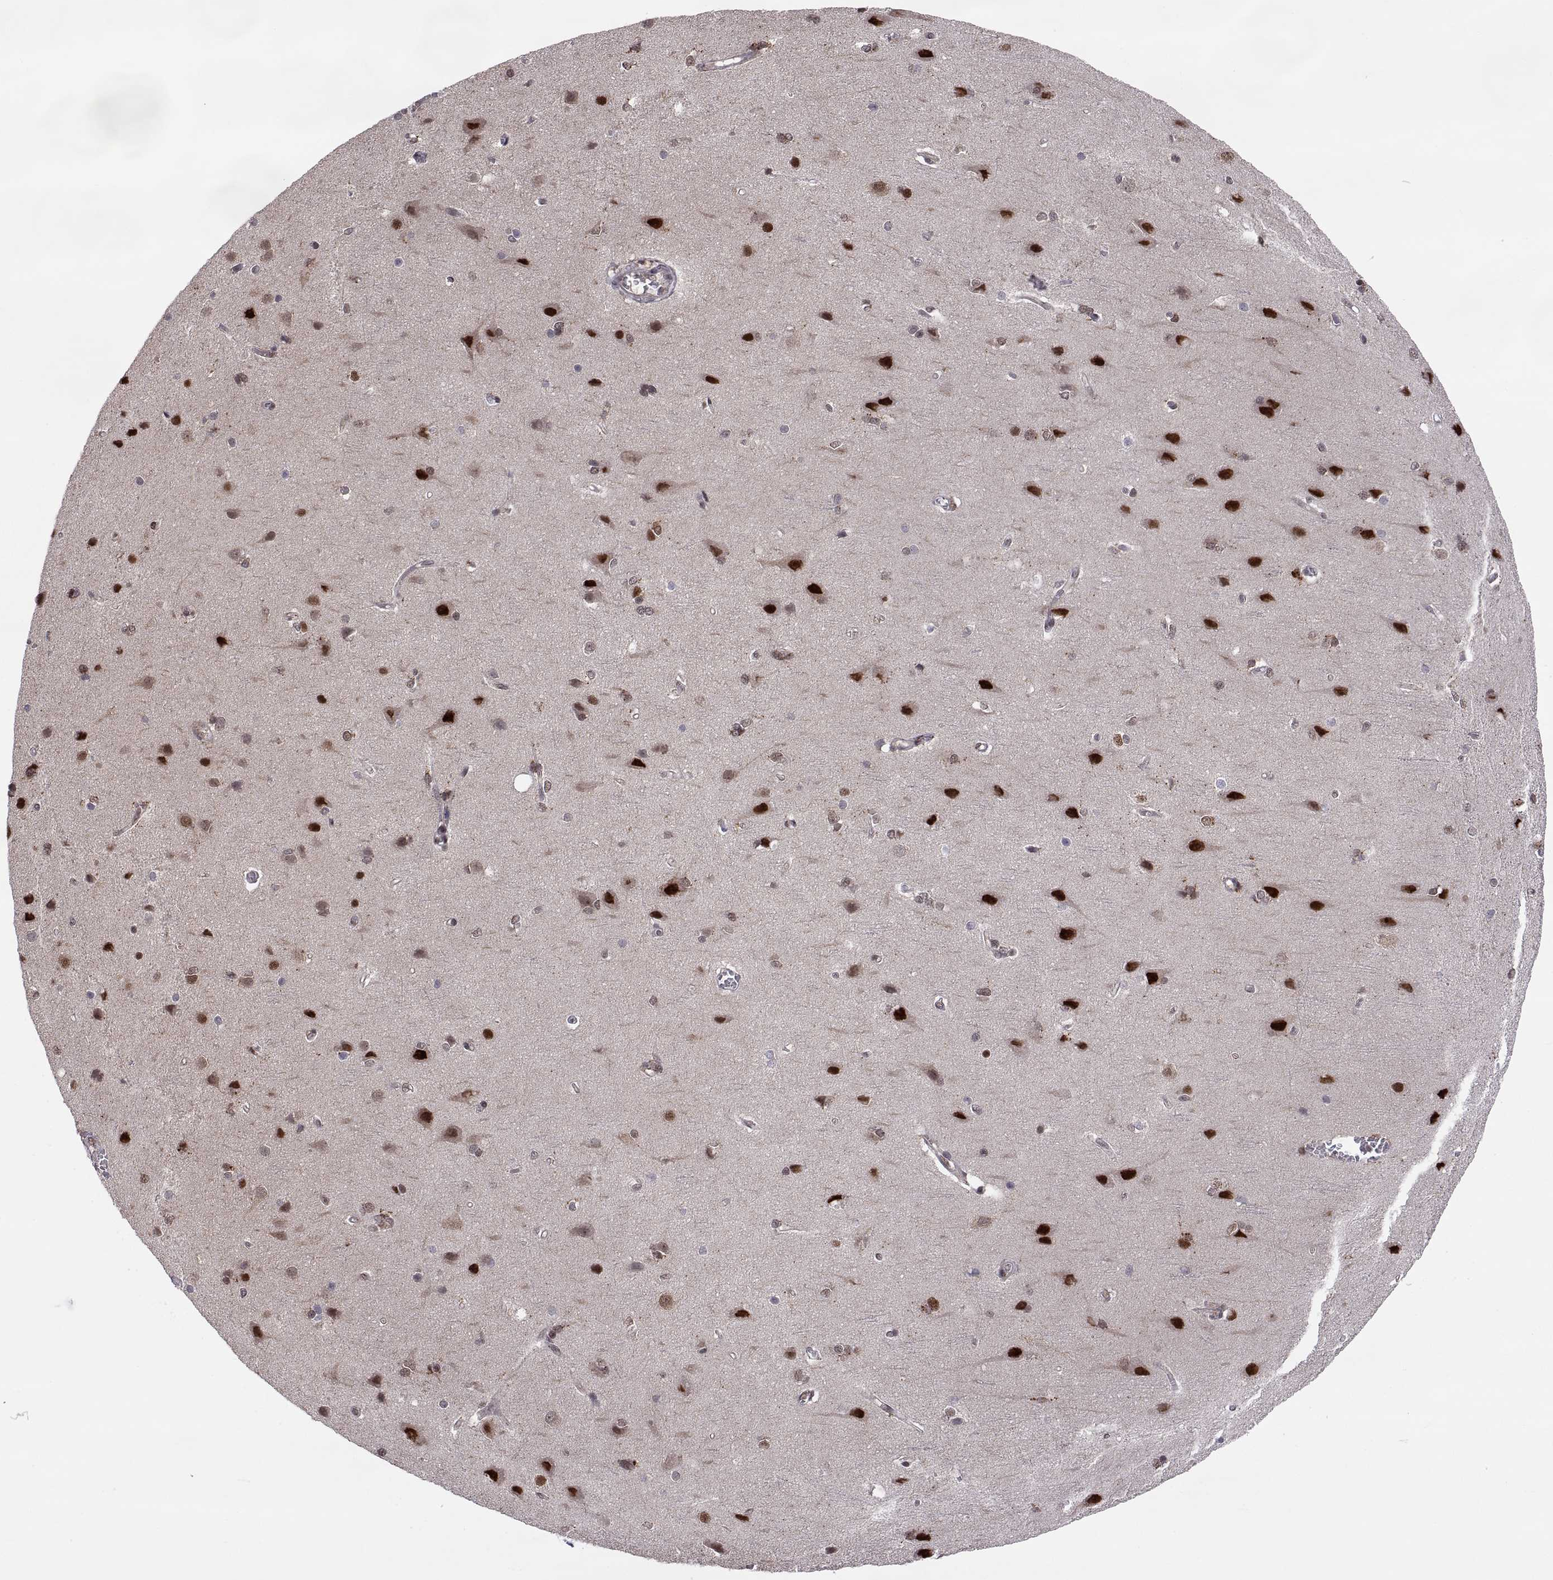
{"staining": {"intensity": "negative", "quantity": "none", "location": "none"}, "tissue": "cerebral cortex", "cell_type": "Endothelial cells", "image_type": "normal", "snomed": [{"axis": "morphology", "description": "Normal tissue, NOS"}, {"axis": "topography", "description": "Cerebral cortex"}], "caption": "Immunohistochemistry (IHC) micrograph of normal cerebral cortex stained for a protein (brown), which exhibits no positivity in endothelial cells. (Brightfield microscopy of DAB (3,3'-diaminobenzidine) immunohistochemistry (IHC) at high magnification).", "gene": "PSMC2", "patient": {"sex": "male", "age": 37}}